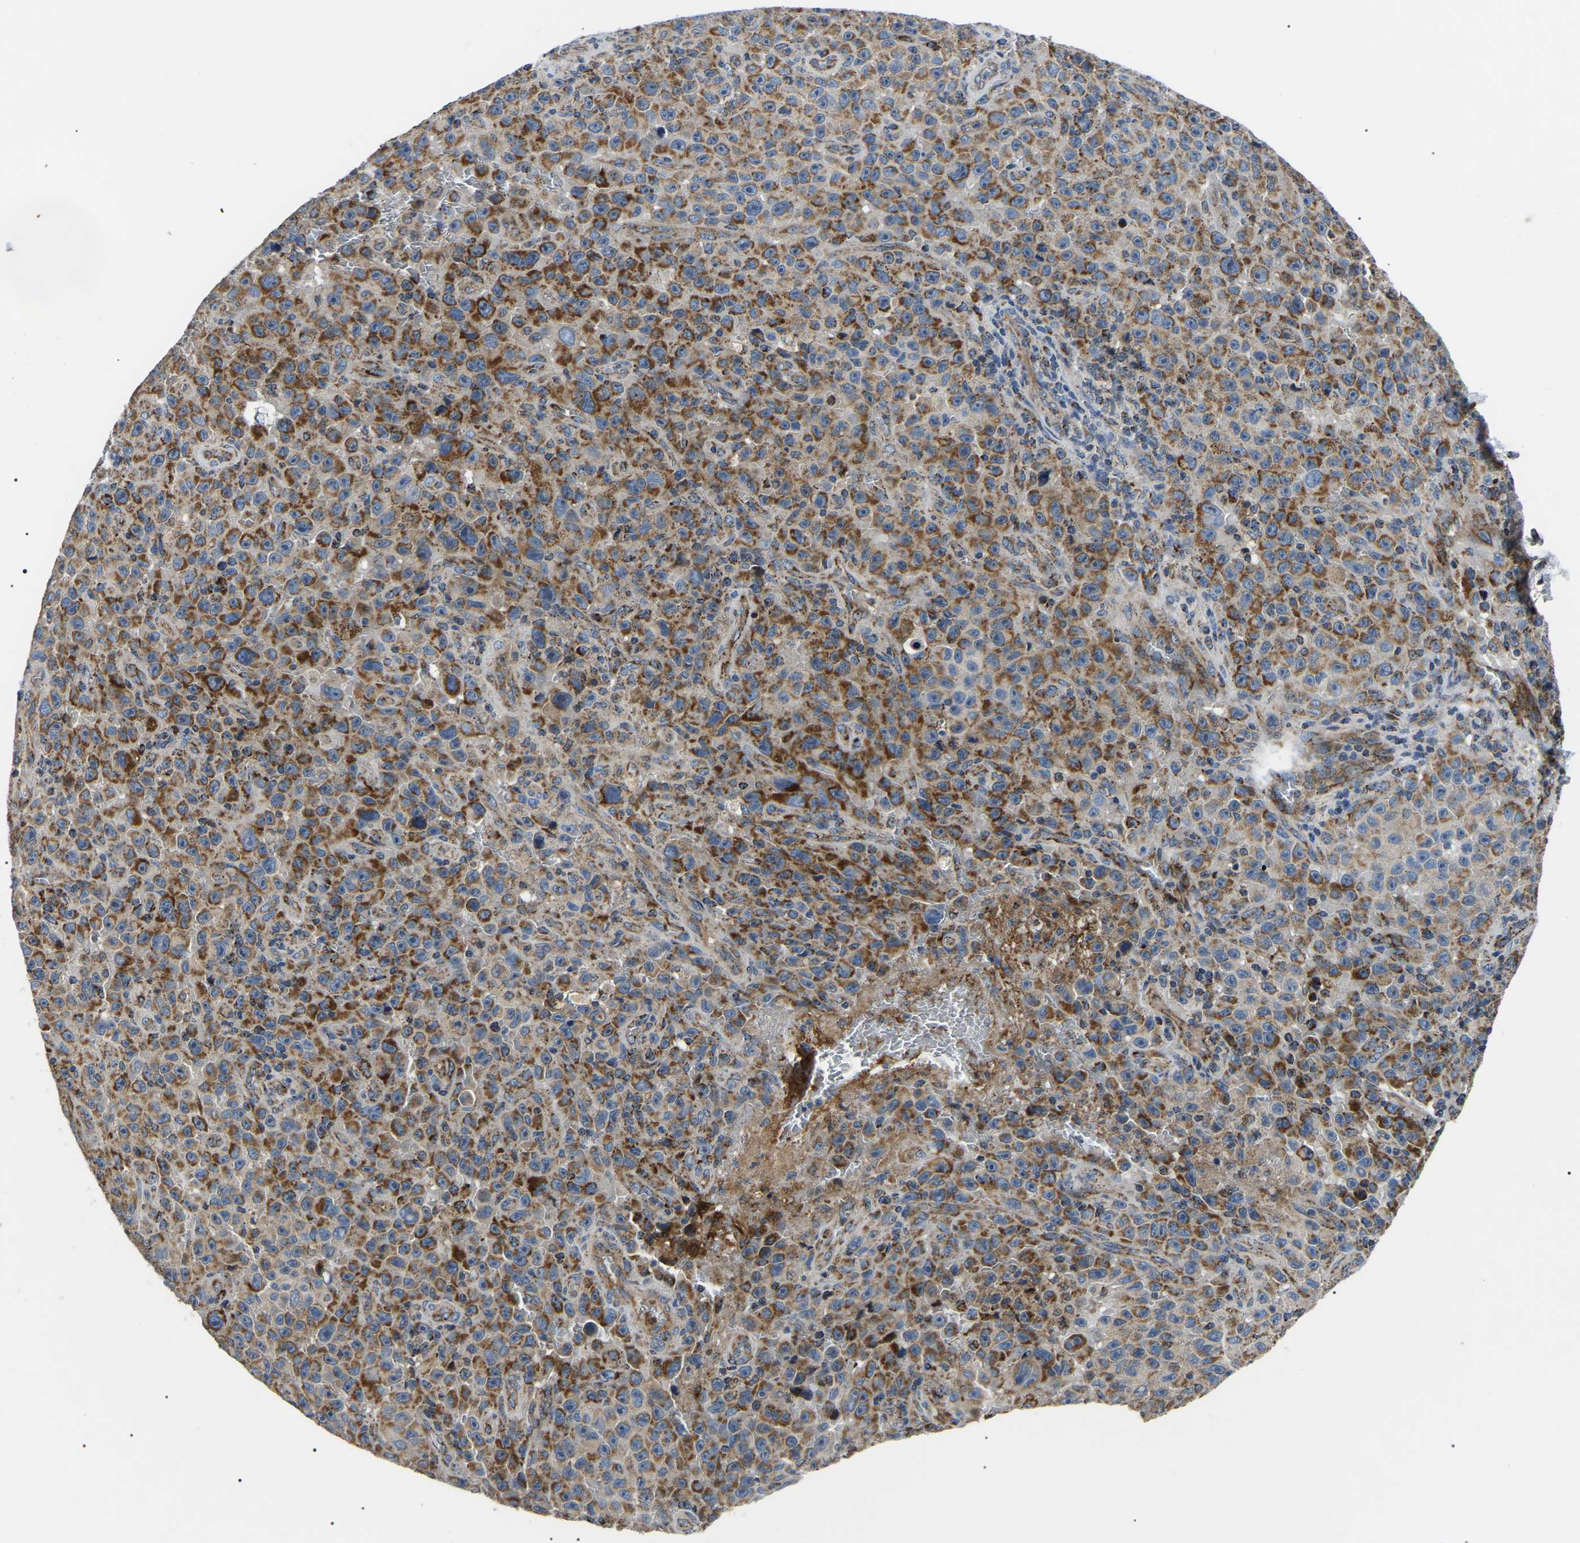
{"staining": {"intensity": "moderate", "quantity": ">75%", "location": "cytoplasmic/membranous"}, "tissue": "melanoma", "cell_type": "Tumor cells", "image_type": "cancer", "snomed": [{"axis": "morphology", "description": "Malignant melanoma, NOS"}, {"axis": "topography", "description": "Skin"}], "caption": "Protein analysis of malignant melanoma tissue demonstrates moderate cytoplasmic/membranous staining in about >75% of tumor cells. Immunohistochemistry (ihc) stains the protein in brown and the nuclei are stained blue.", "gene": "PPM1E", "patient": {"sex": "female", "age": 82}}